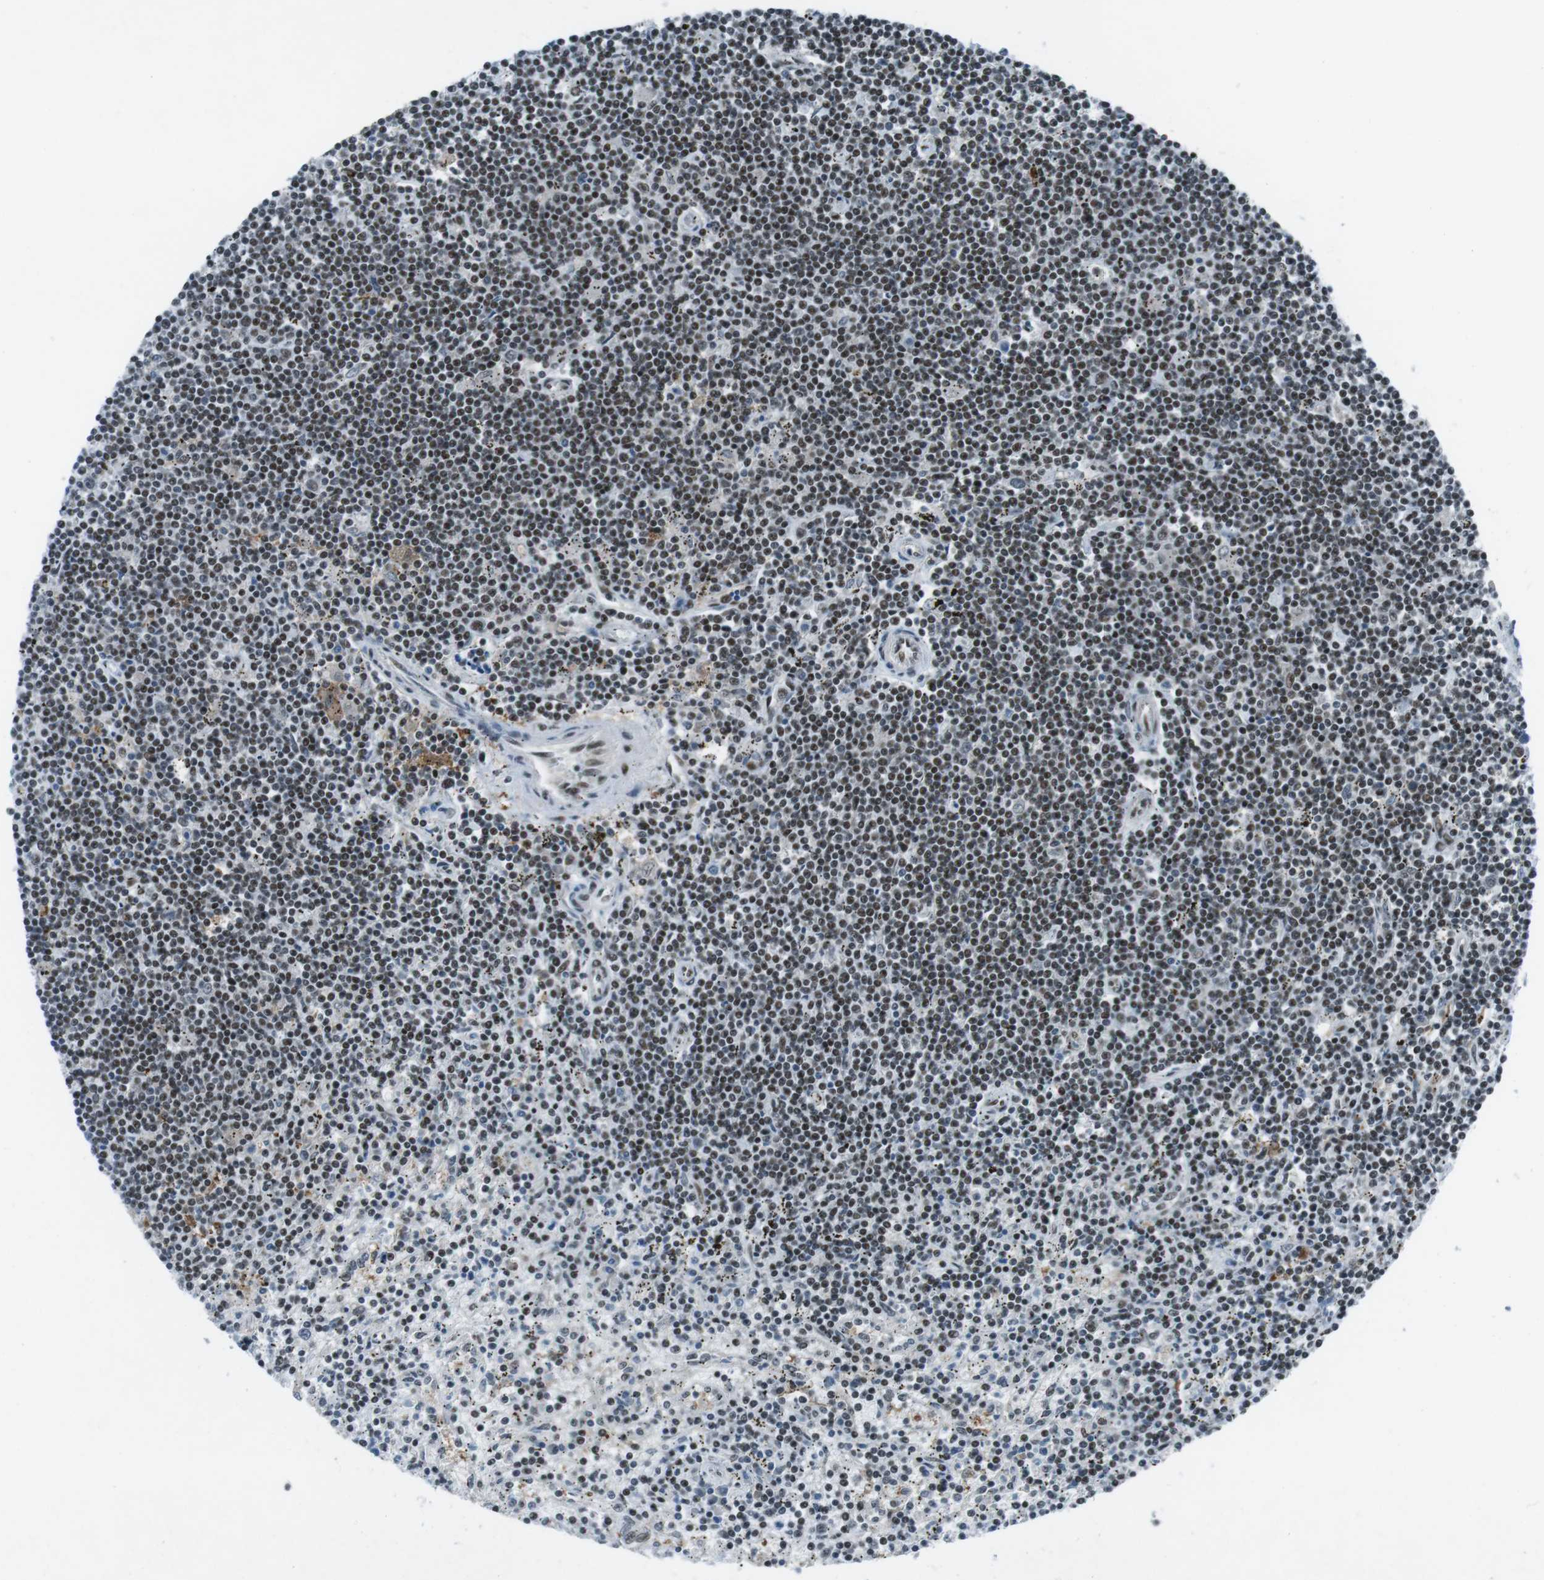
{"staining": {"intensity": "strong", "quantity": "25%-75%", "location": "nuclear"}, "tissue": "lymphoma", "cell_type": "Tumor cells", "image_type": "cancer", "snomed": [{"axis": "morphology", "description": "Malignant lymphoma, non-Hodgkin's type, Low grade"}, {"axis": "topography", "description": "Spleen"}], "caption": "An IHC image of neoplastic tissue is shown. Protein staining in brown highlights strong nuclear positivity in malignant lymphoma, non-Hodgkin's type (low-grade) within tumor cells. (DAB = brown stain, brightfield microscopy at high magnification).", "gene": "TAF1", "patient": {"sex": "male", "age": 76}}